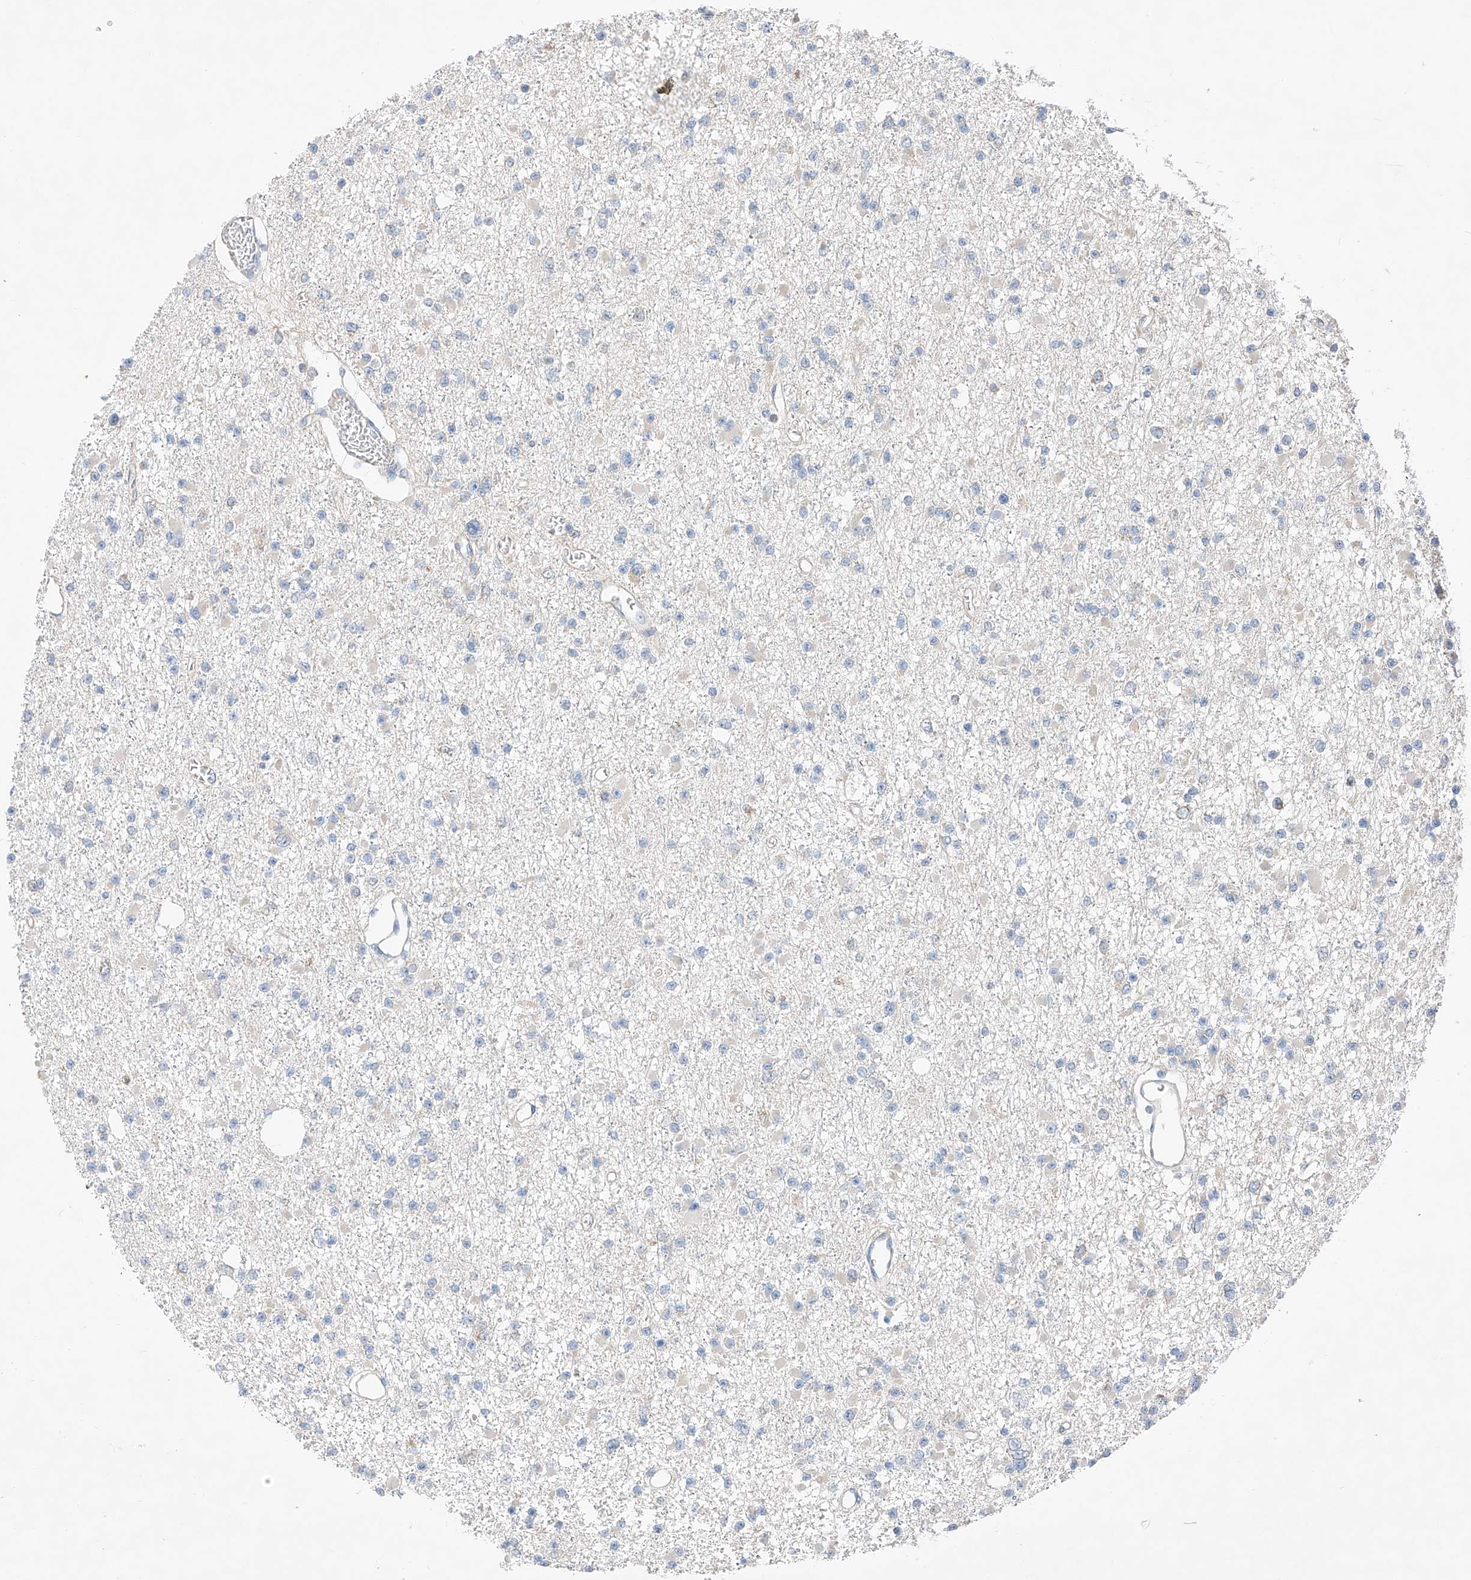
{"staining": {"intensity": "negative", "quantity": "none", "location": "none"}, "tissue": "glioma", "cell_type": "Tumor cells", "image_type": "cancer", "snomed": [{"axis": "morphology", "description": "Glioma, malignant, Low grade"}, {"axis": "topography", "description": "Brain"}], "caption": "Tumor cells are negative for protein expression in human malignant glioma (low-grade).", "gene": "RUSC1", "patient": {"sex": "female", "age": 22}}